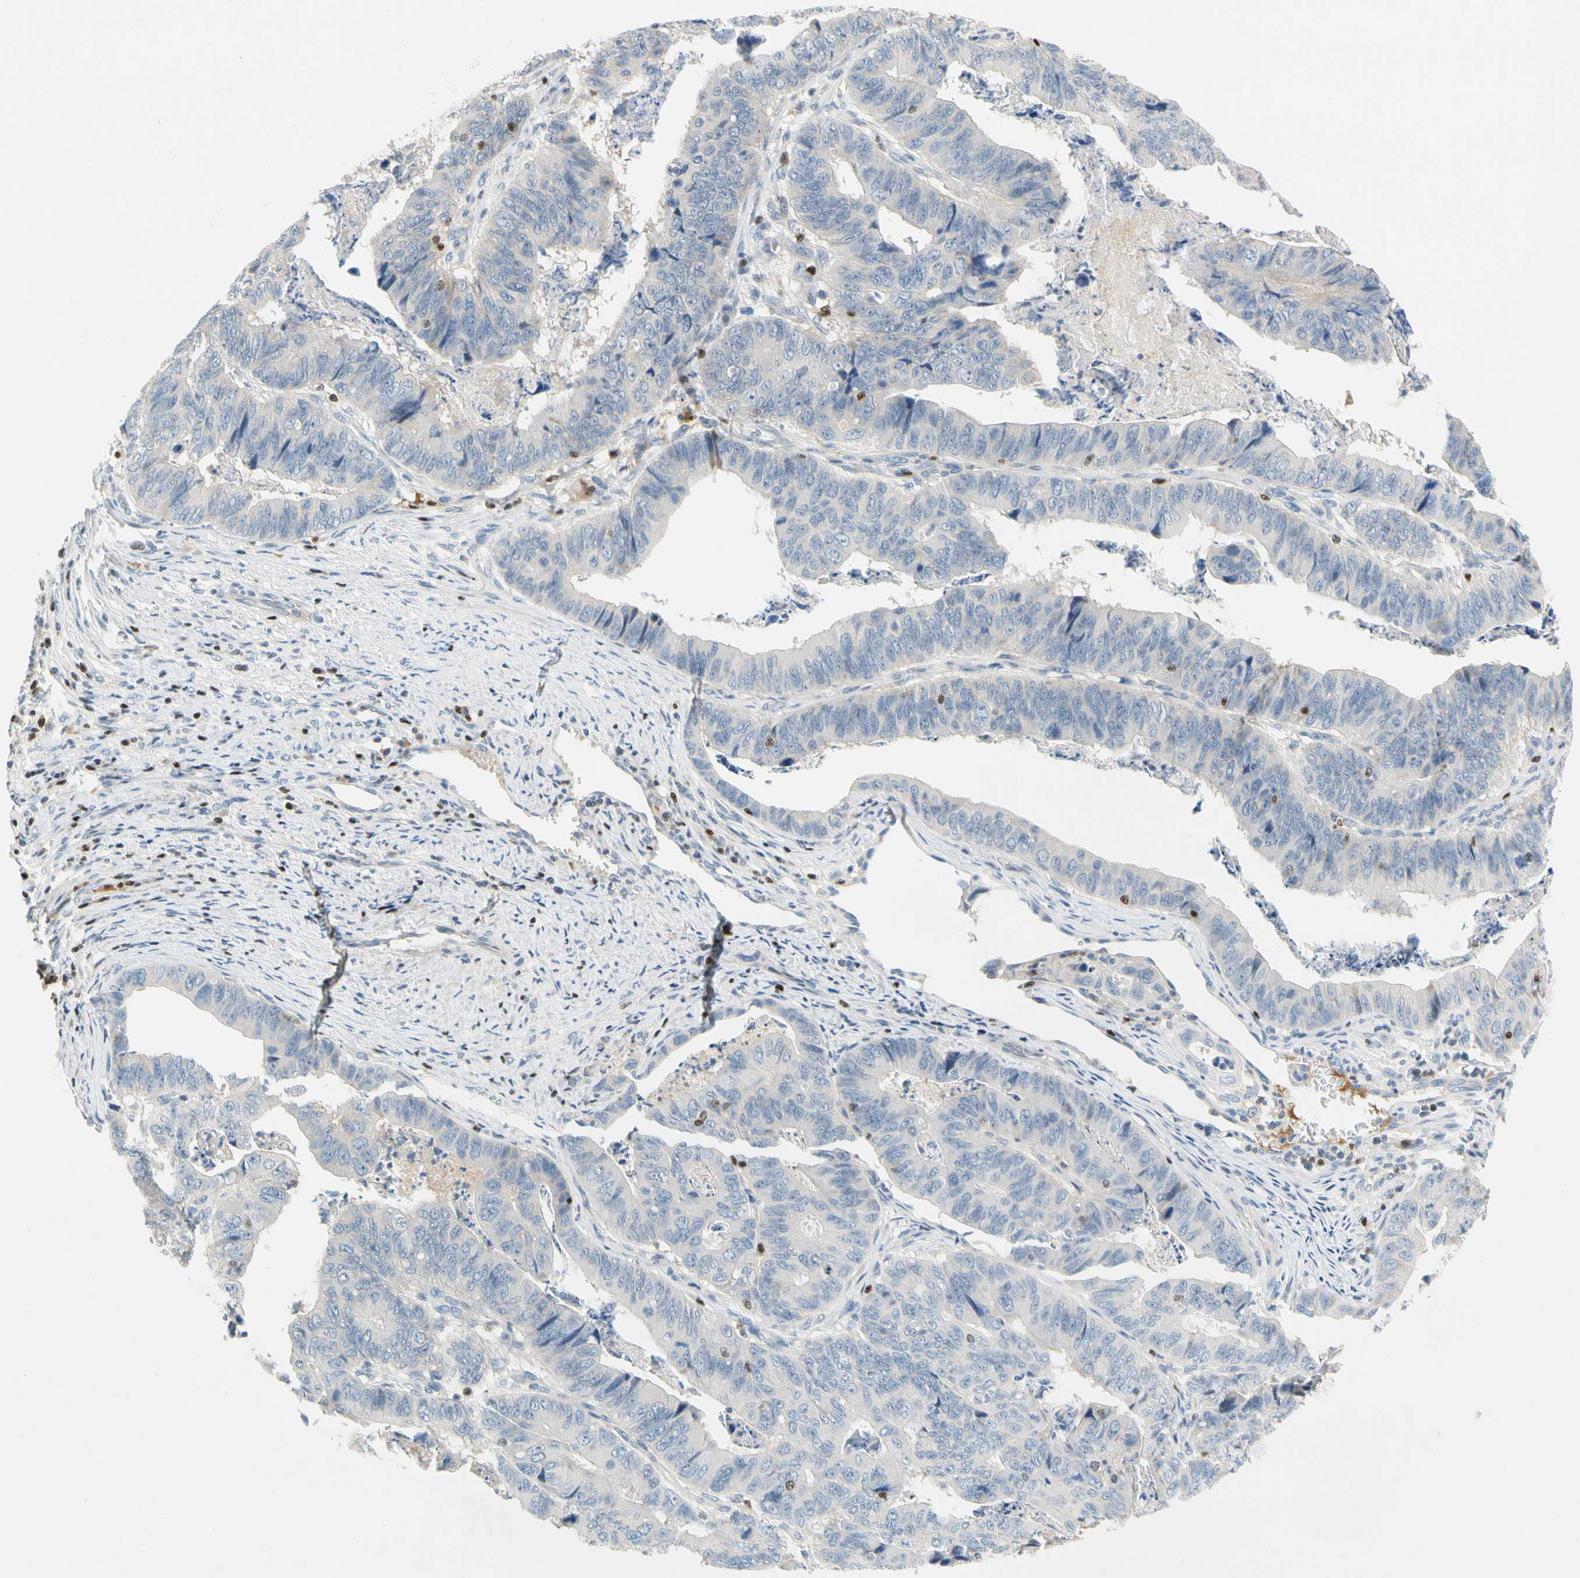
{"staining": {"intensity": "negative", "quantity": "none", "location": "none"}, "tissue": "stomach cancer", "cell_type": "Tumor cells", "image_type": "cancer", "snomed": [{"axis": "morphology", "description": "Adenocarcinoma, NOS"}, {"axis": "topography", "description": "Stomach, lower"}], "caption": "This is an IHC photomicrograph of adenocarcinoma (stomach). There is no expression in tumor cells.", "gene": "SP140", "patient": {"sex": "male", "age": 77}}